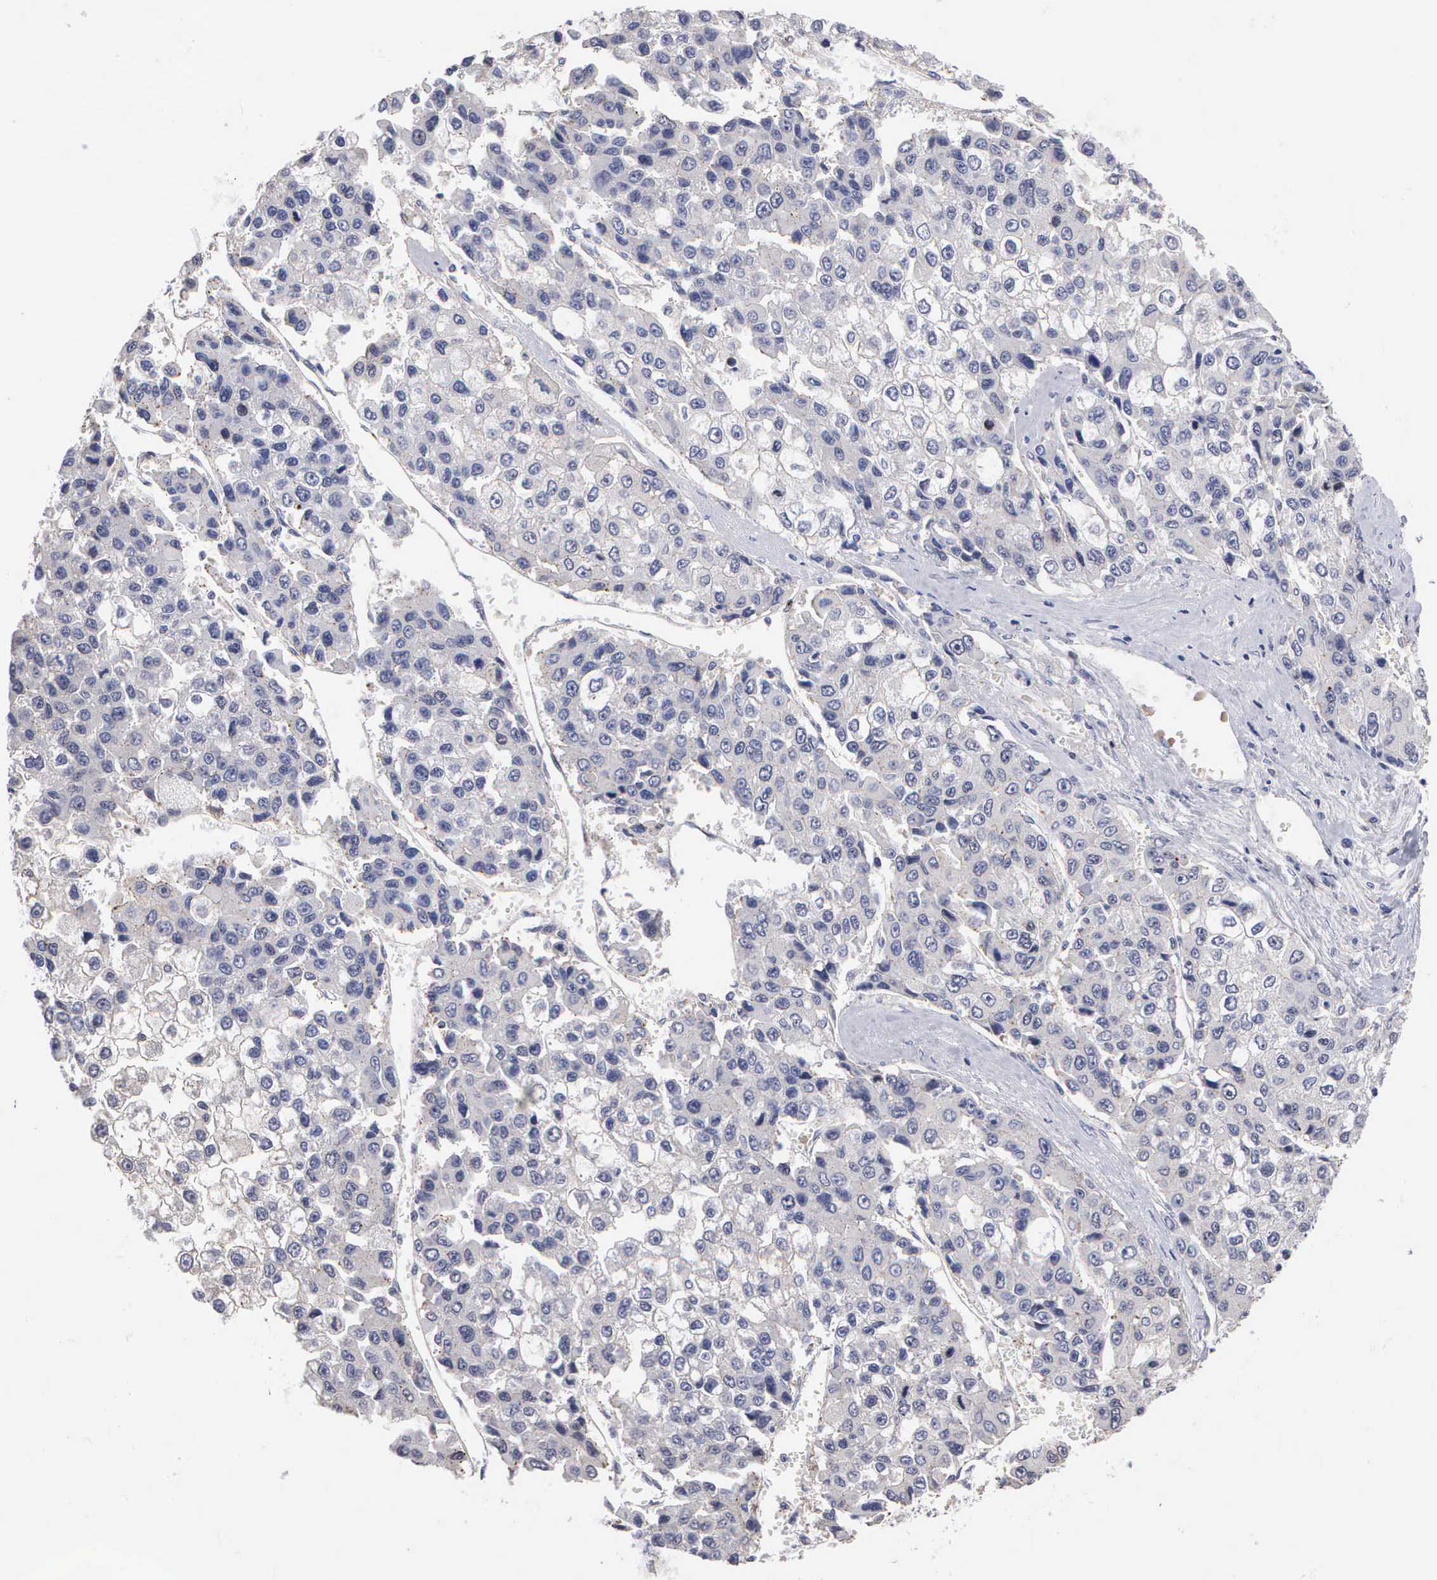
{"staining": {"intensity": "negative", "quantity": "none", "location": "none"}, "tissue": "liver cancer", "cell_type": "Tumor cells", "image_type": "cancer", "snomed": [{"axis": "morphology", "description": "Carcinoma, Hepatocellular, NOS"}, {"axis": "topography", "description": "Liver"}], "caption": "High power microscopy micrograph of an IHC image of hepatocellular carcinoma (liver), revealing no significant staining in tumor cells.", "gene": "KDM6A", "patient": {"sex": "female", "age": 66}}